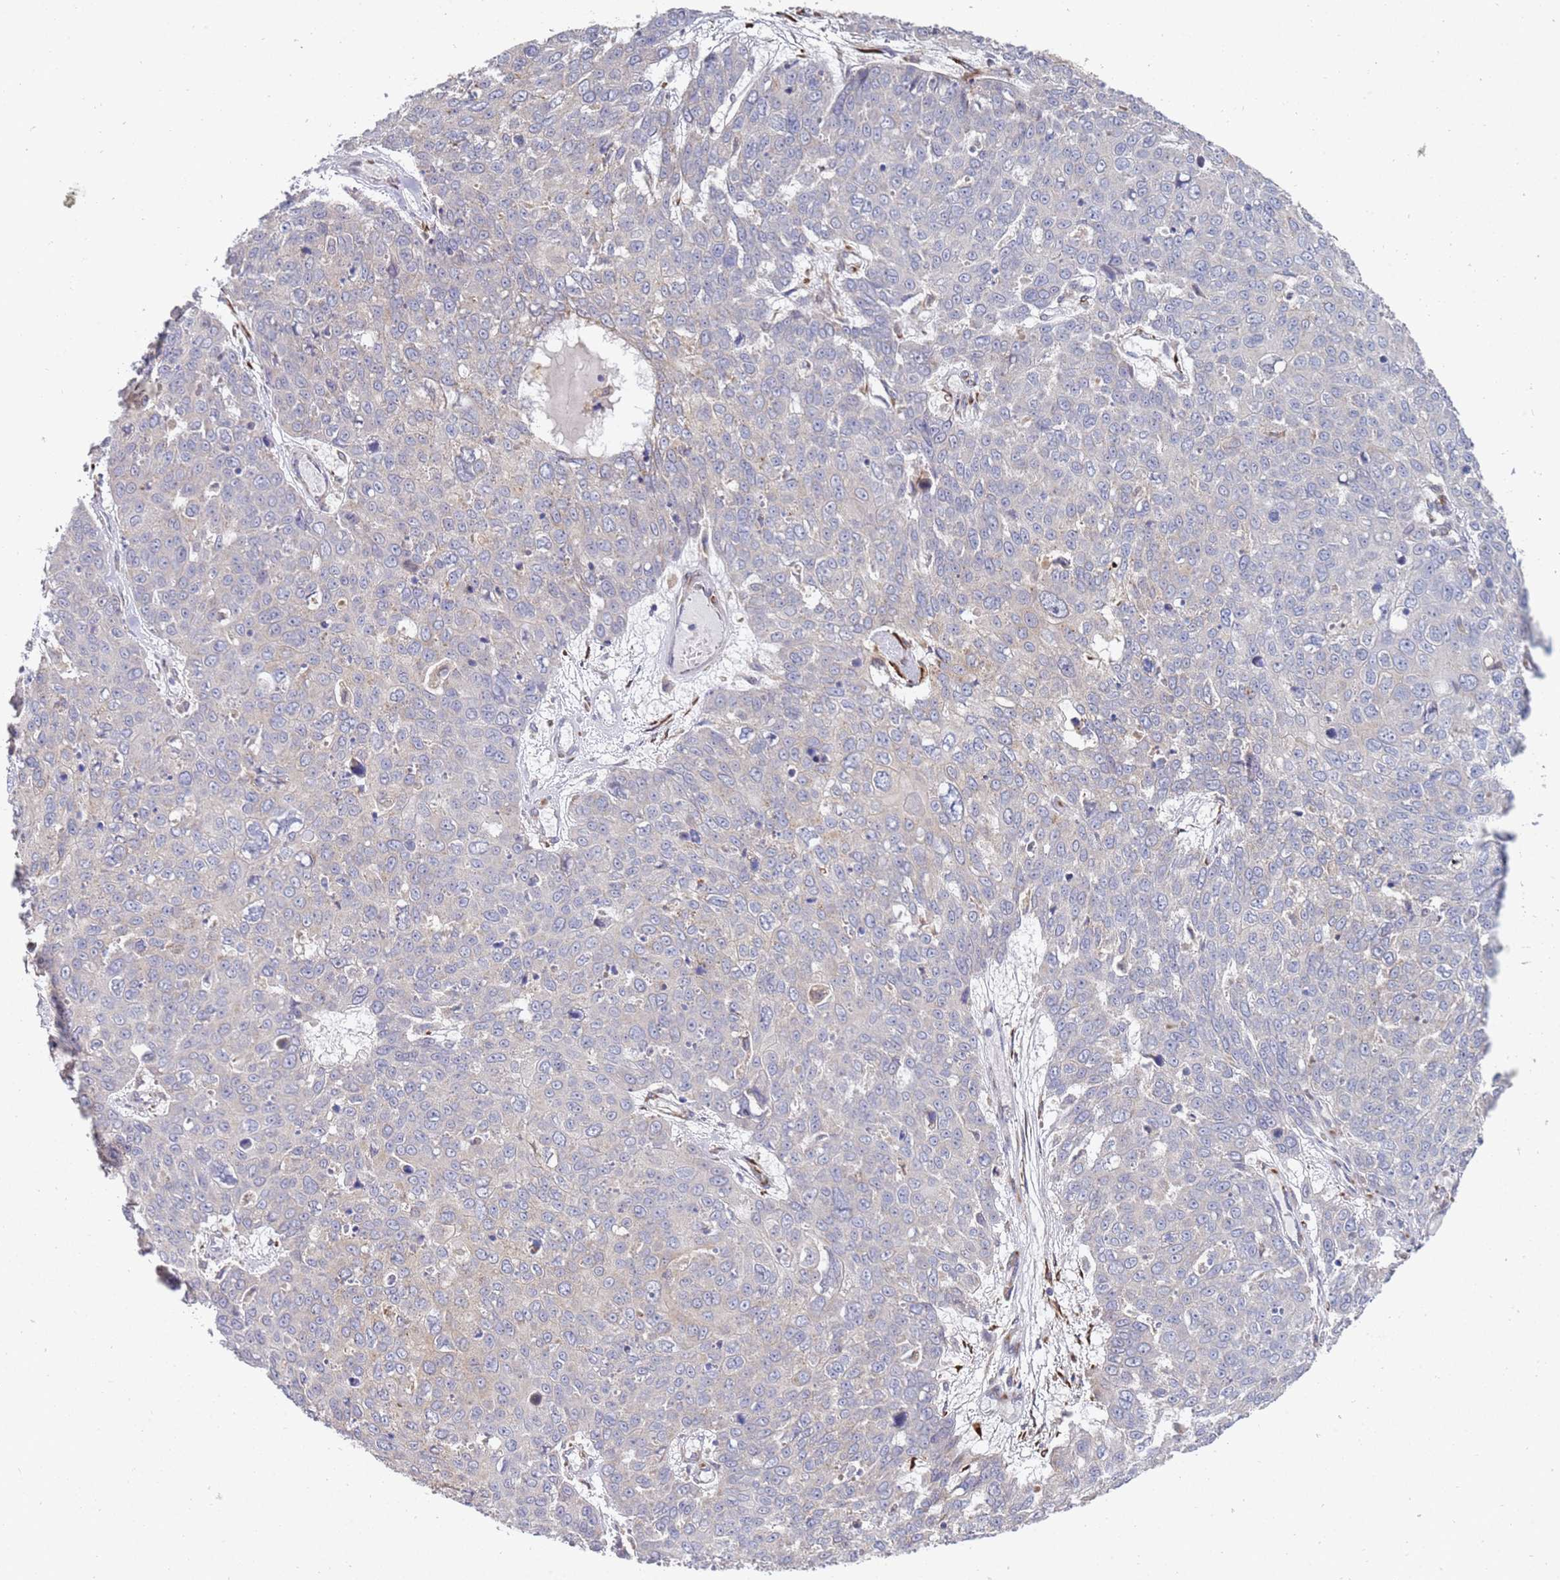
{"staining": {"intensity": "negative", "quantity": "none", "location": "none"}, "tissue": "skin cancer", "cell_type": "Tumor cells", "image_type": "cancer", "snomed": [{"axis": "morphology", "description": "Squamous cell carcinoma, NOS"}, {"axis": "topography", "description": "Skin"}], "caption": "The immunohistochemistry micrograph has no significant staining in tumor cells of skin cancer (squamous cell carcinoma) tissue.", "gene": "VRK2", "patient": {"sex": "male", "age": 71}}